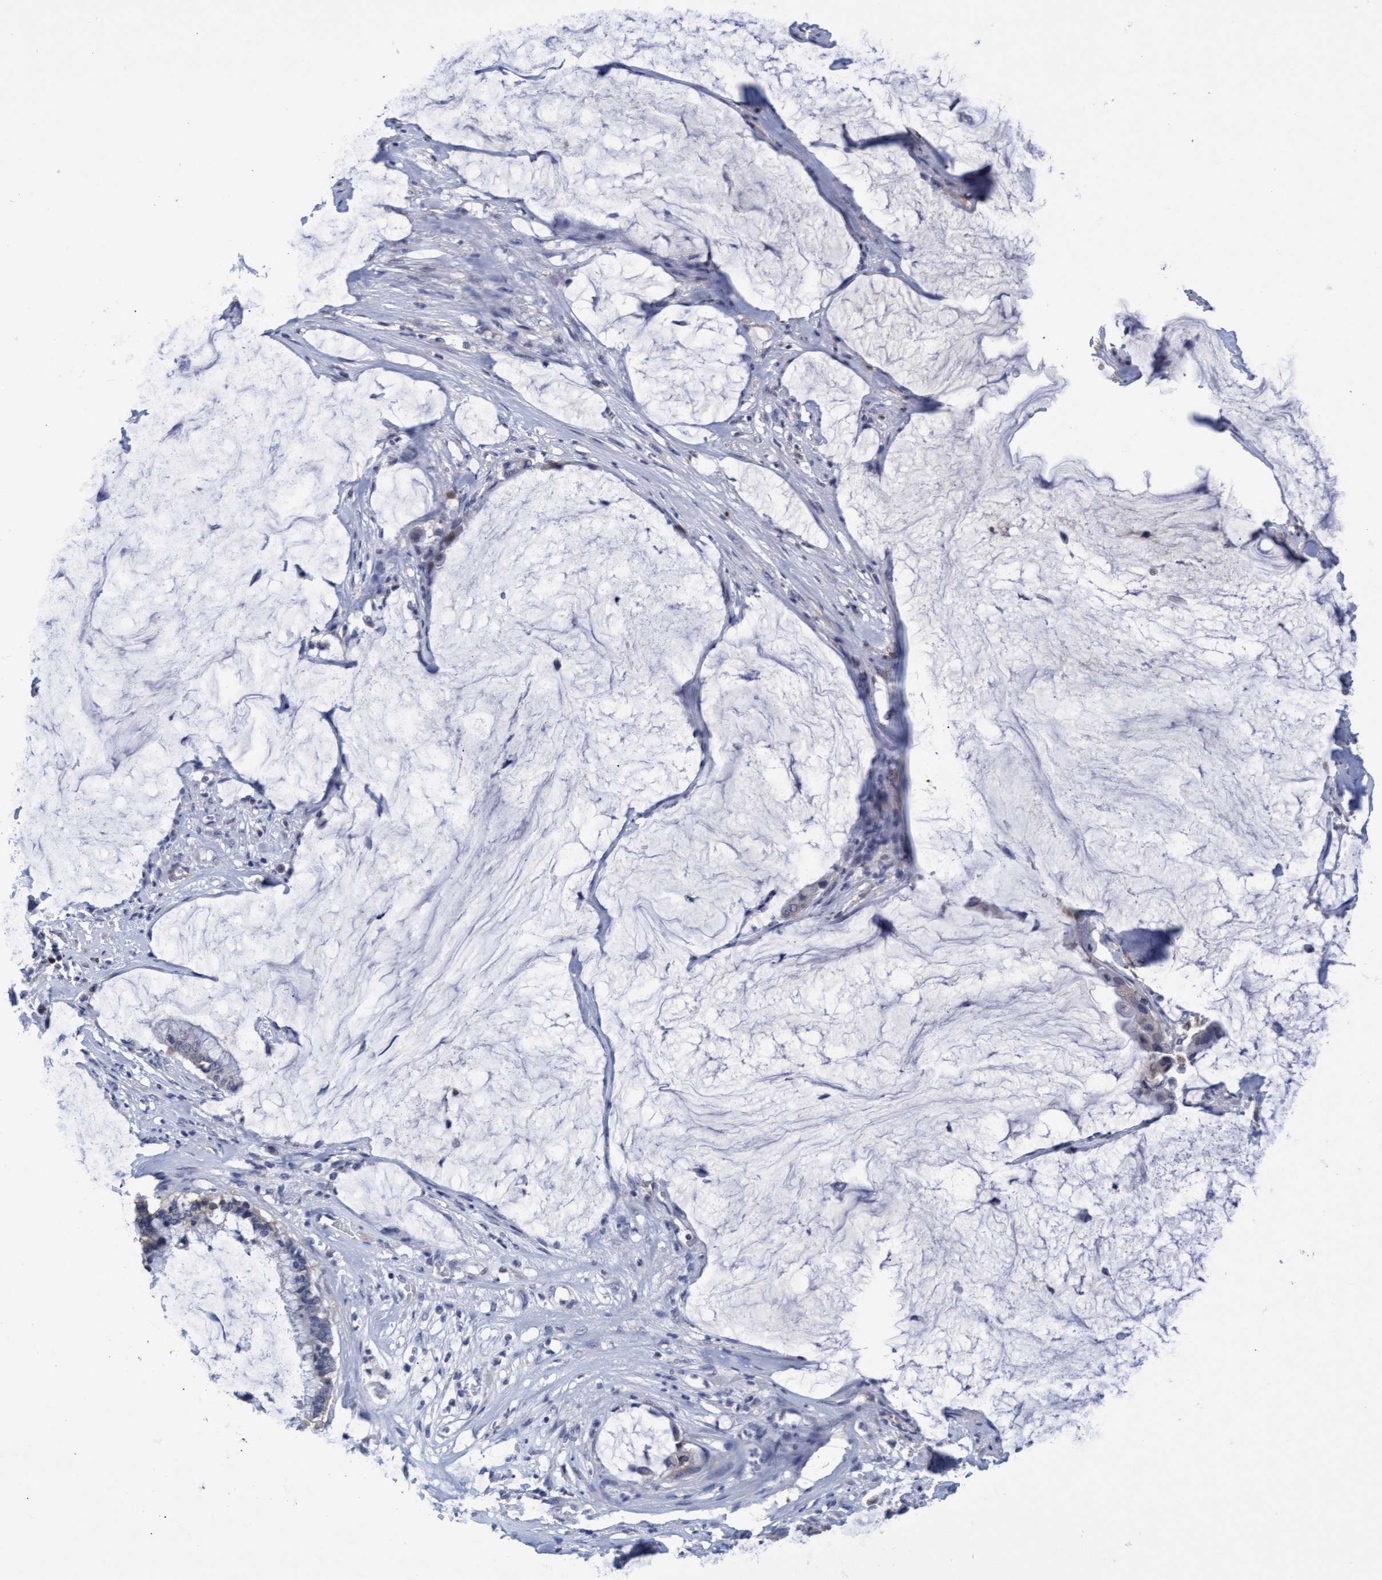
{"staining": {"intensity": "negative", "quantity": "none", "location": "none"}, "tissue": "pancreatic cancer", "cell_type": "Tumor cells", "image_type": "cancer", "snomed": [{"axis": "morphology", "description": "Adenocarcinoma, NOS"}, {"axis": "topography", "description": "Pancreas"}], "caption": "IHC image of neoplastic tissue: pancreatic cancer (adenocarcinoma) stained with DAB (3,3'-diaminobenzidine) reveals no significant protein positivity in tumor cells. (Stains: DAB (3,3'-diaminobenzidine) immunohistochemistry (IHC) with hematoxylin counter stain, Microscopy: brightfield microscopy at high magnification).", "gene": "GPR39", "patient": {"sex": "male", "age": 41}}